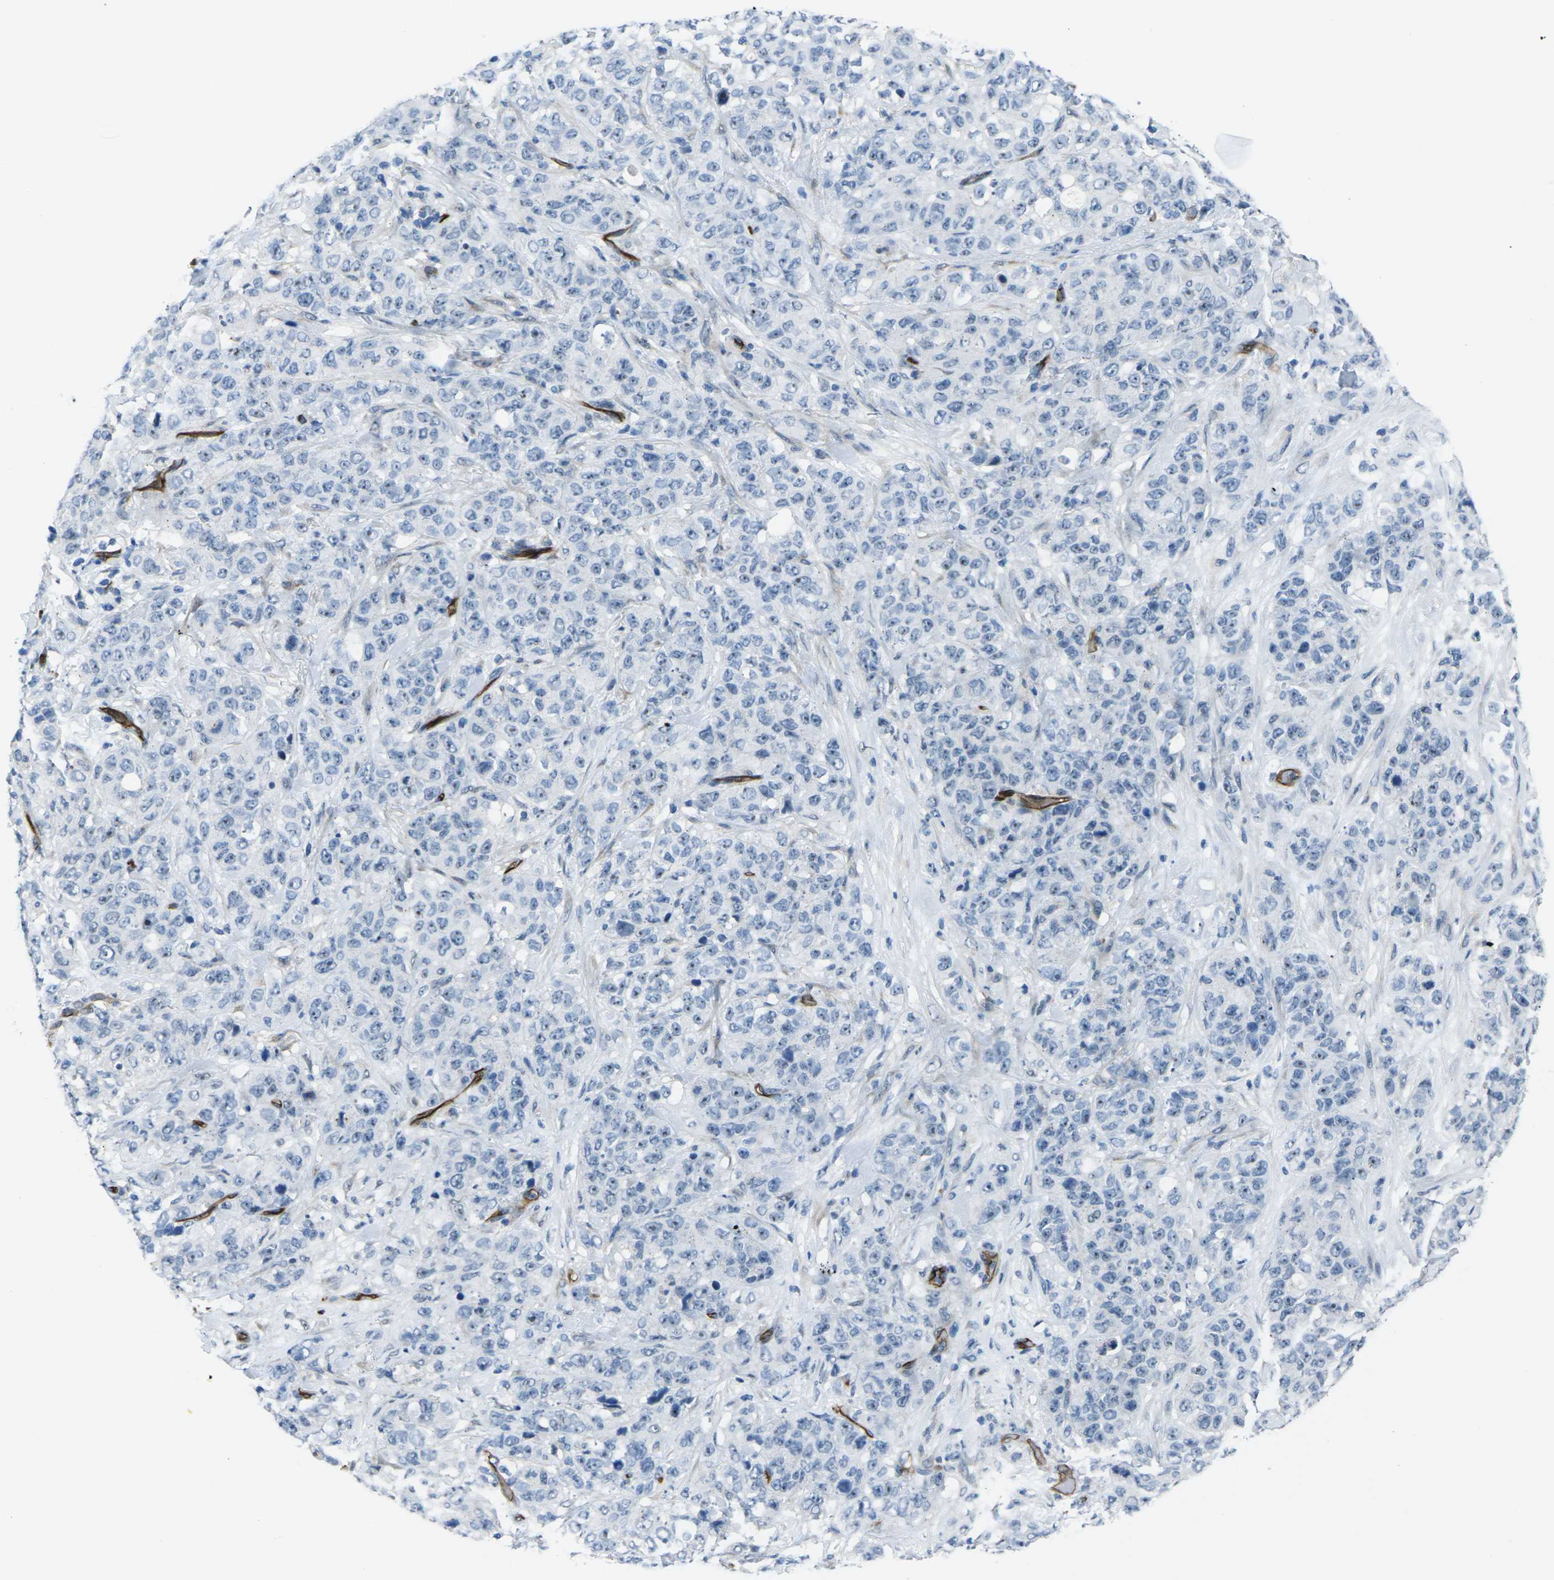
{"staining": {"intensity": "negative", "quantity": "none", "location": "none"}, "tissue": "stomach cancer", "cell_type": "Tumor cells", "image_type": "cancer", "snomed": [{"axis": "morphology", "description": "Adenocarcinoma, NOS"}, {"axis": "topography", "description": "Stomach"}], "caption": "Image shows no significant protein staining in tumor cells of stomach cancer (adenocarcinoma).", "gene": "HSPA12B", "patient": {"sex": "male", "age": 48}}